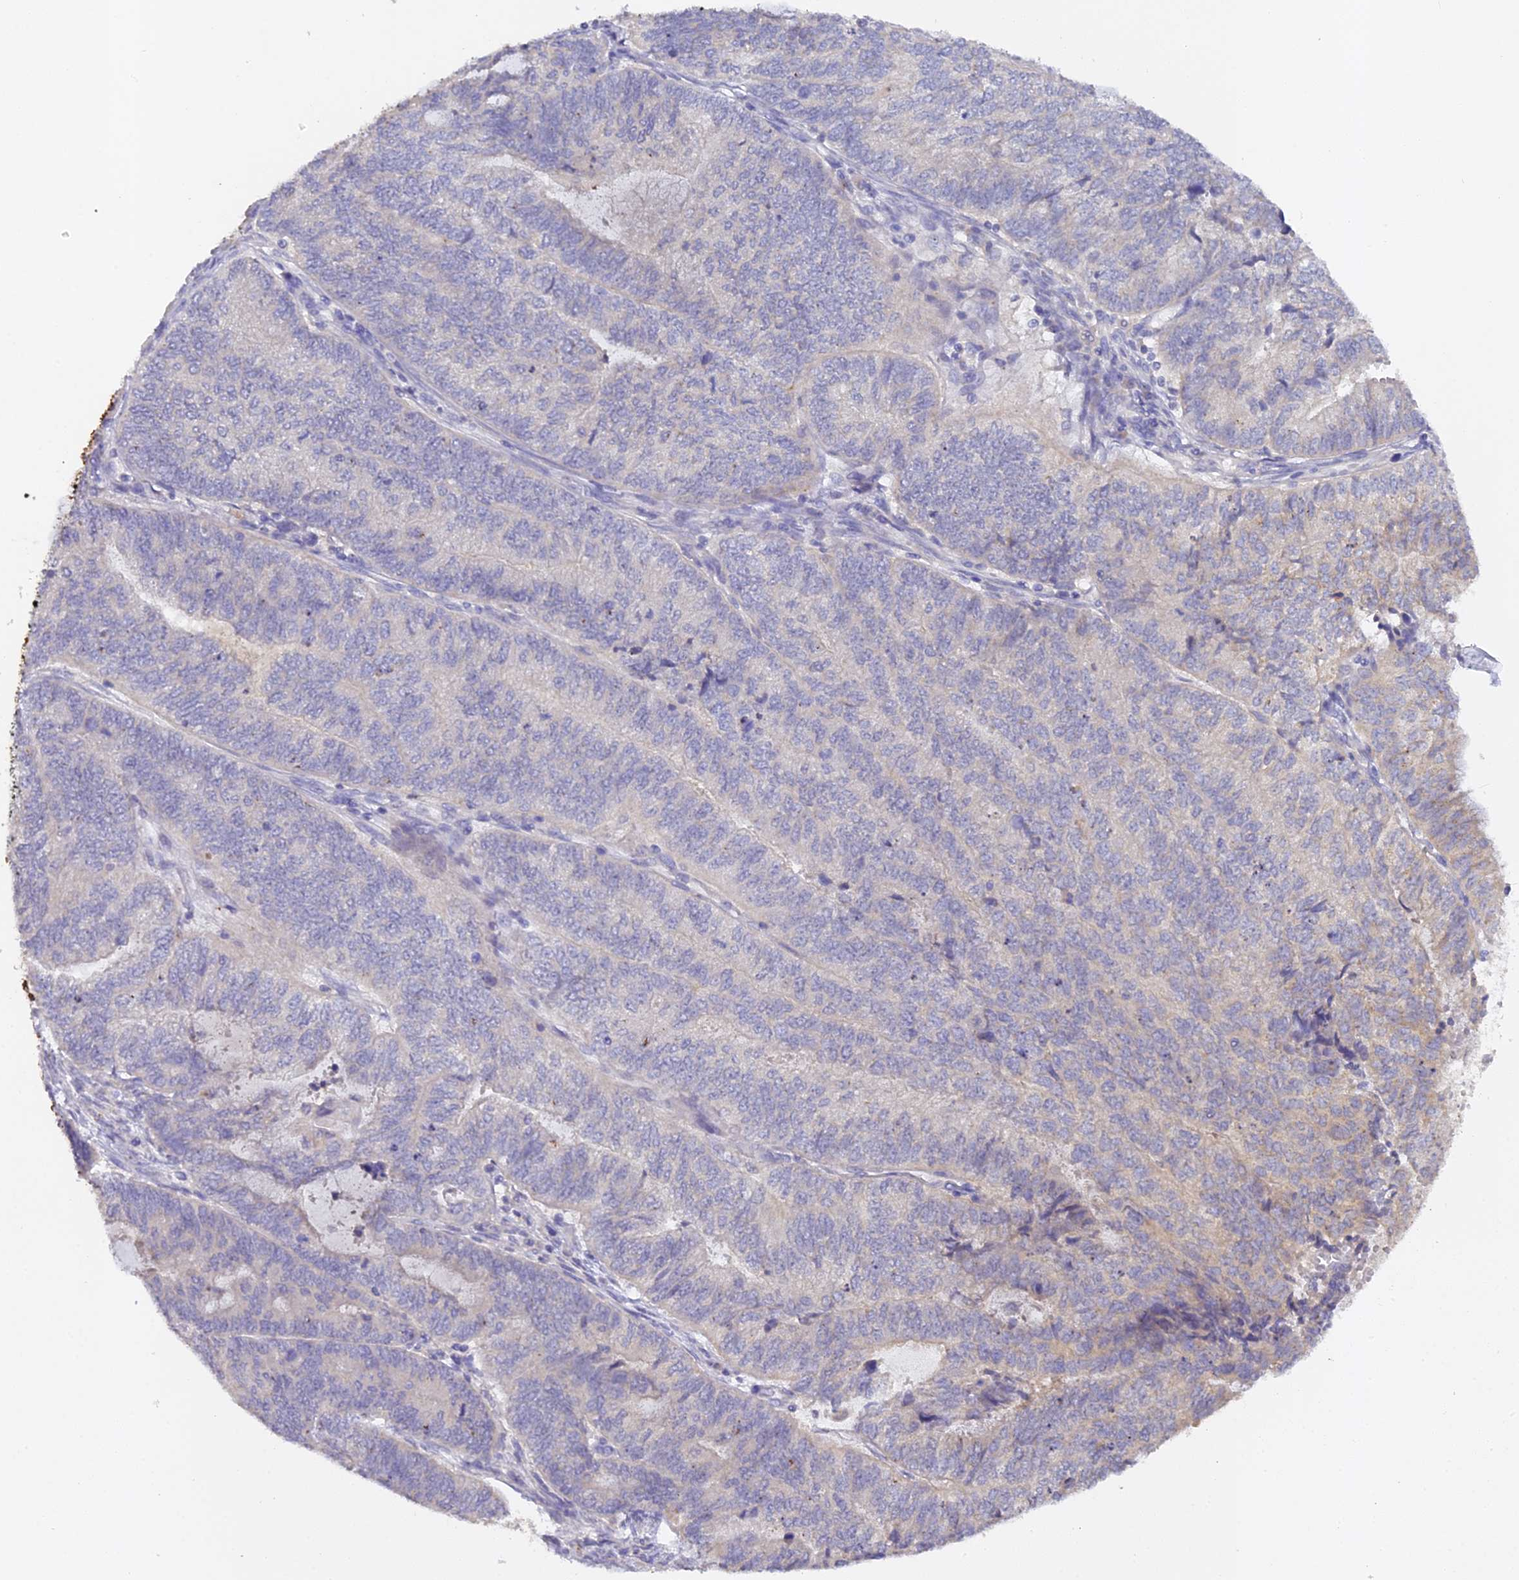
{"staining": {"intensity": "negative", "quantity": "none", "location": "none"}, "tissue": "endometrial cancer", "cell_type": "Tumor cells", "image_type": "cancer", "snomed": [{"axis": "morphology", "description": "Adenocarcinoma, NOS"}, {"axis": "topography", "description": "Uterus"}, {"axis": "topography", "description": "Endometrium"}], "caption": "An immunohistochemistry (IHC) photomicrograph of endometrial cancer (adenocarcinoma) is shown. There is no staining in tumor cells of endometrial cancer (adenocarcinoma). The staining is performed using DAB (3,3'-diaminobenzidine) brown chromogen with nuclei counter-stained in using hematoxylin.", "gene": "DONSON", "patient": {"sex": "female", "age": 70}}